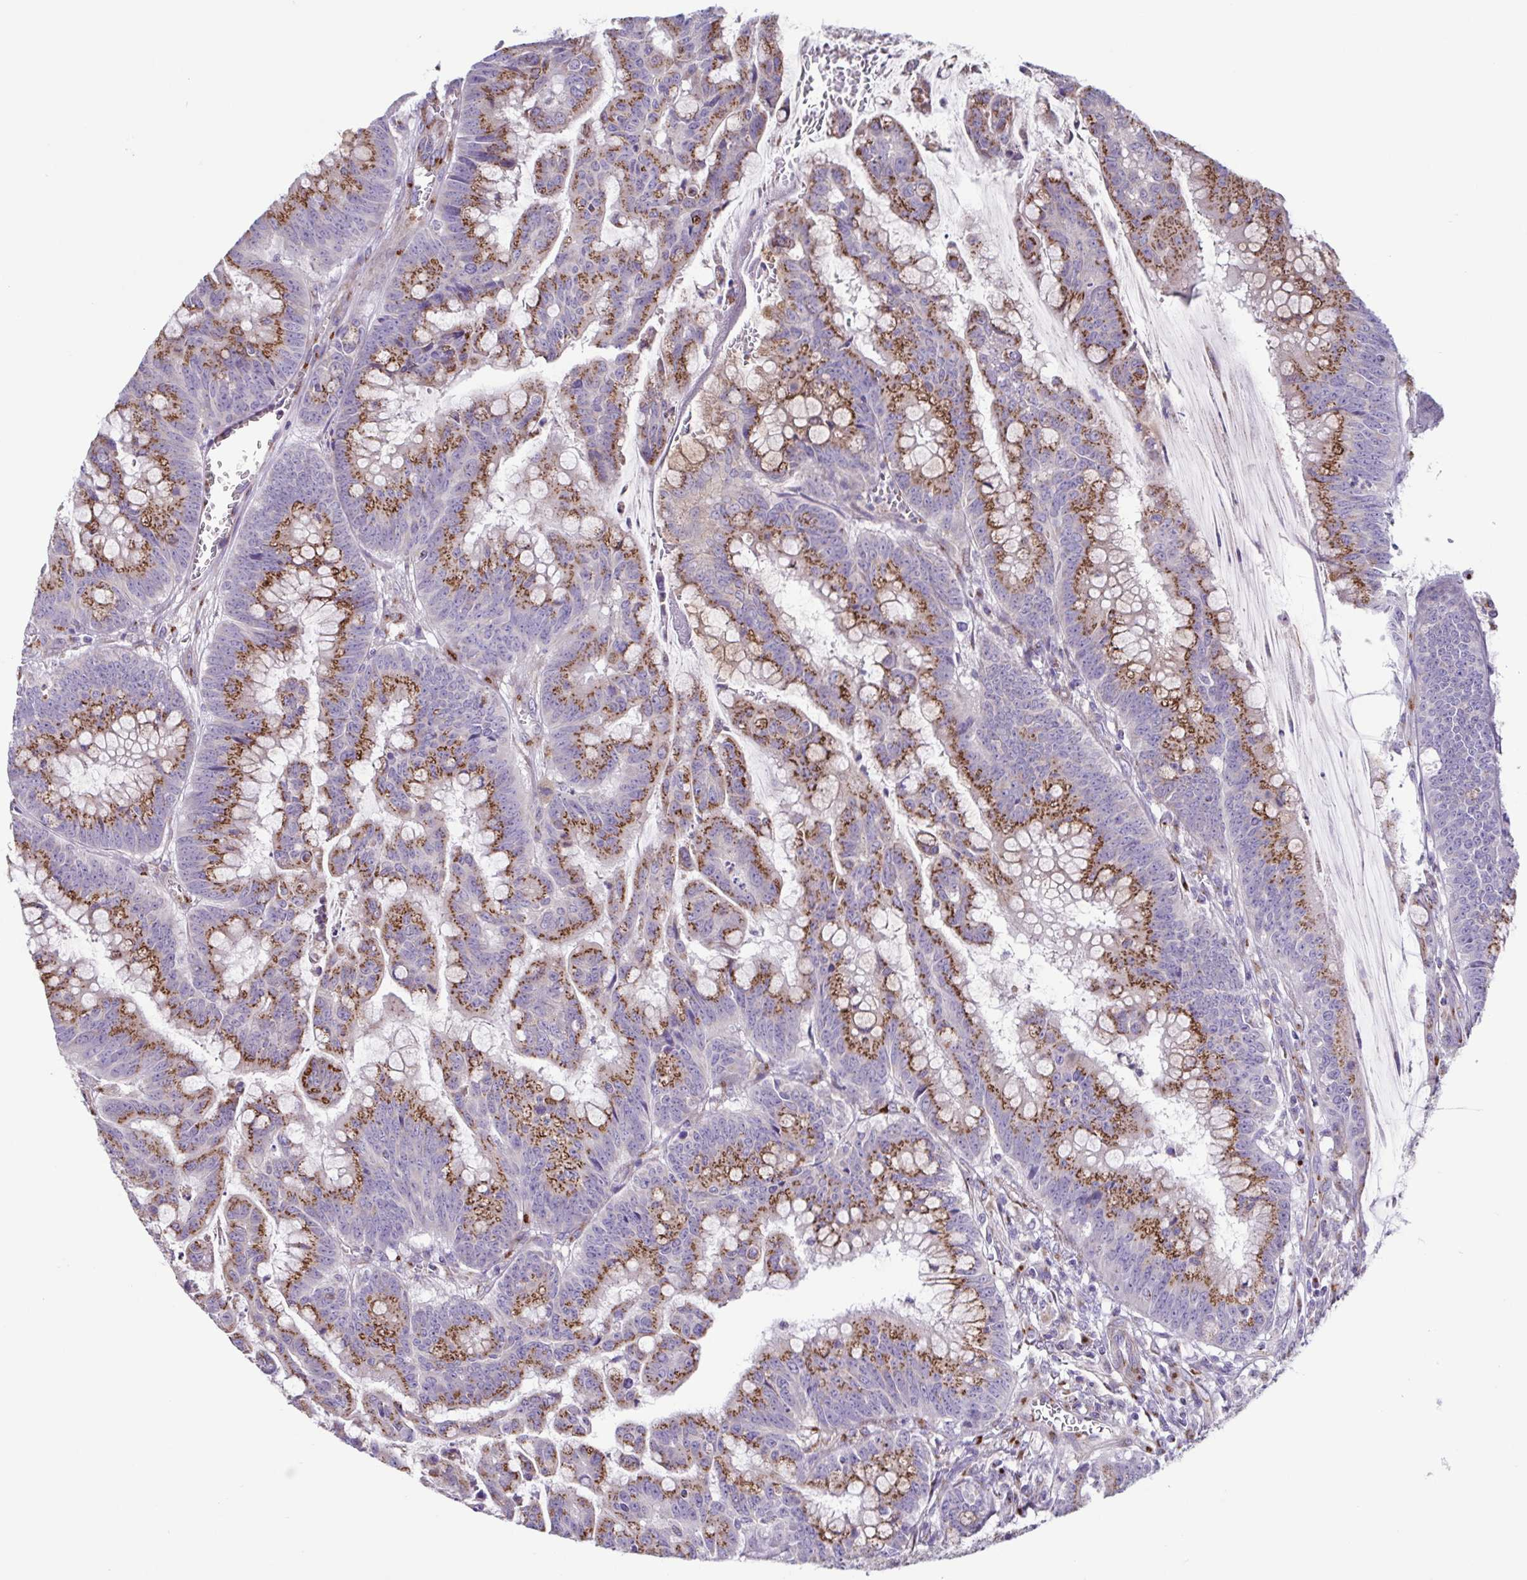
{"staining": {"intensity": "moderate", "quantity": ">75%", "location": "cytoplasmic/membranous"}, "tissue": "colorectal cancer", "cell_type": "Tumor cells", "image_type": "cancer", "snomed": [{"axis": "morphology", "description": "Adenocarcinoma, NOS"}, {"axis": "topography", "description": "Colon"}], "caption": "A micrograph of colorectal cancer stained for a protein shows moderate cytoplasmic/membranous brown staining in tumor cells.", "gene": "COL17A1", "patient": {"sex": "male", "age": 62}}